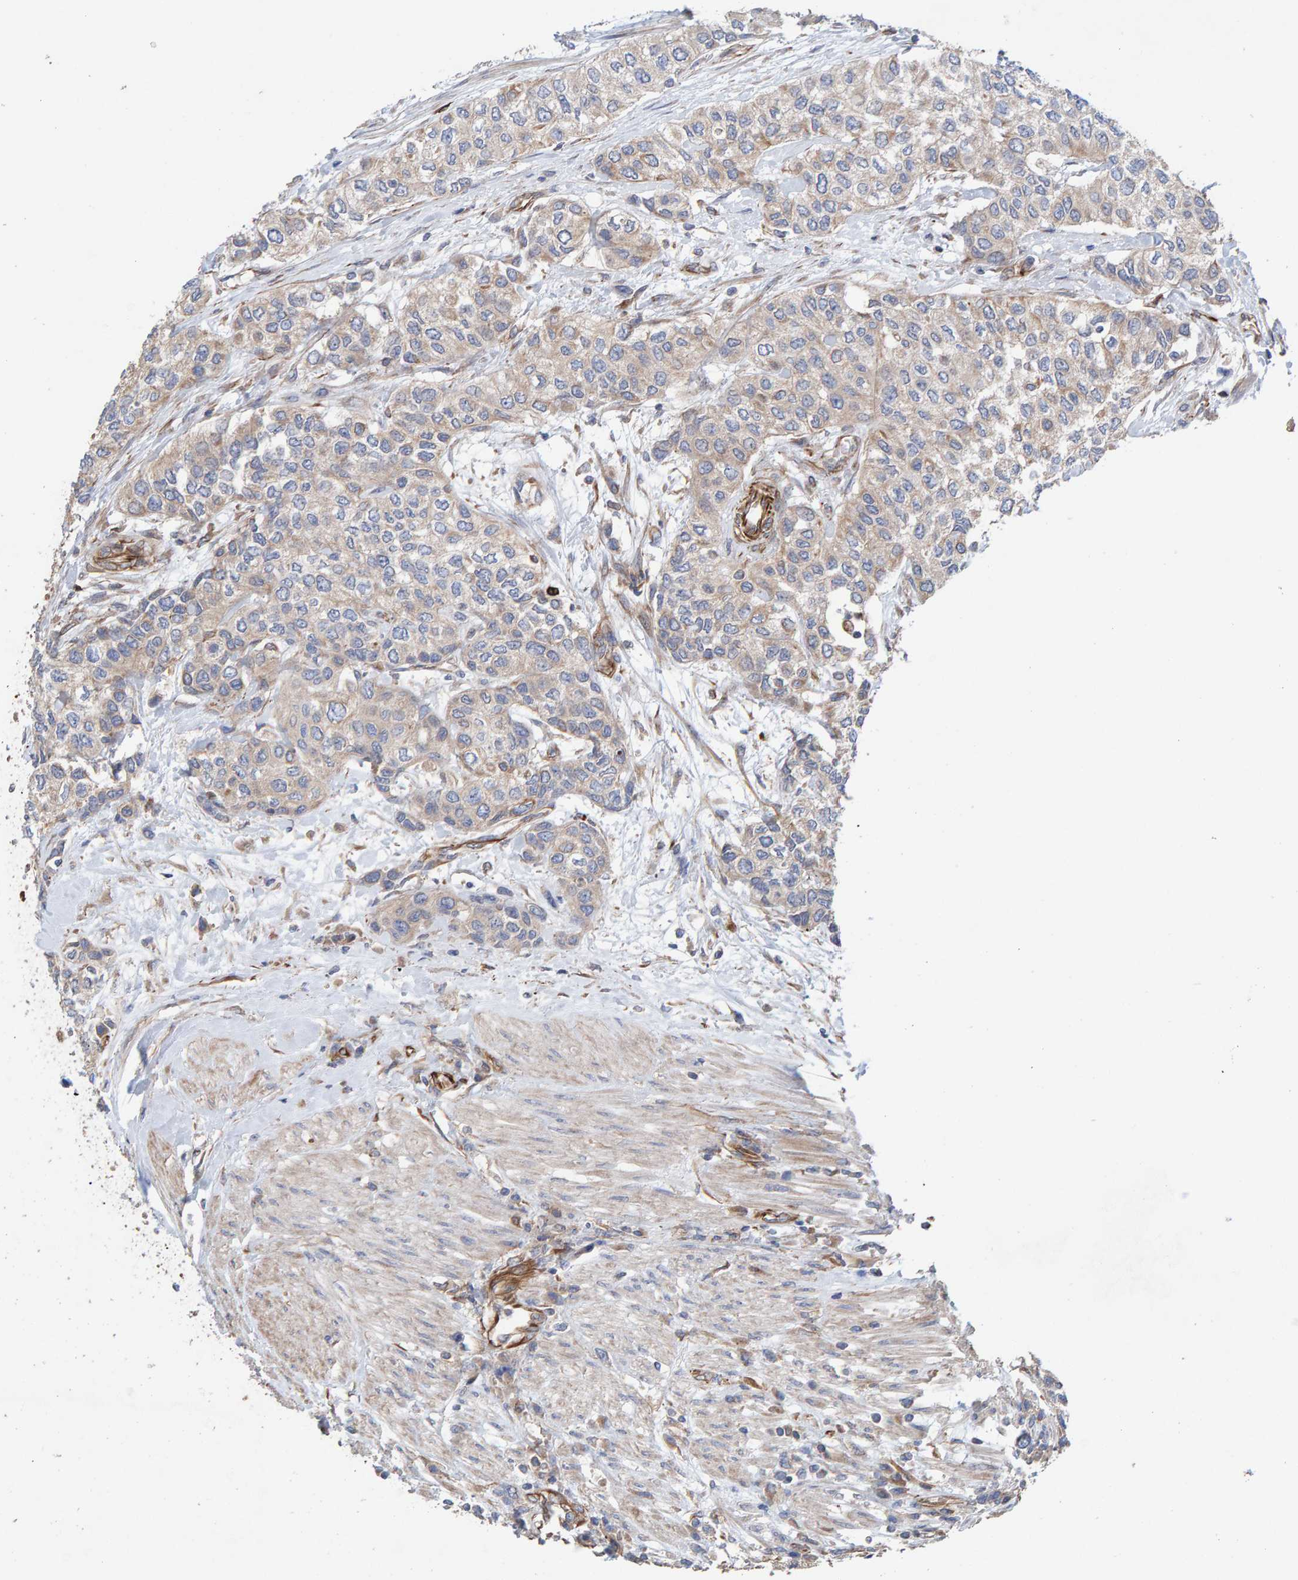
{"staining": {"intensity": "weak", "quantity": "<25%", "location": "cytoplasmic/membranous"}, "tissue": "urothelial cancer", "cell_type": "Tumor cells", "image_type": "cancer", "snomed": [{"axis": "morphology", "description": "Urothelial carcinoma, High grade"}, {"axis": "topography", "description": "Urinary bladder"}], "caption": "The micrograph shows no significant expression in tumor cells of urothelial cancer.", "gene": "ZNF347", "patient": {"sex": "female", "age": 56}}